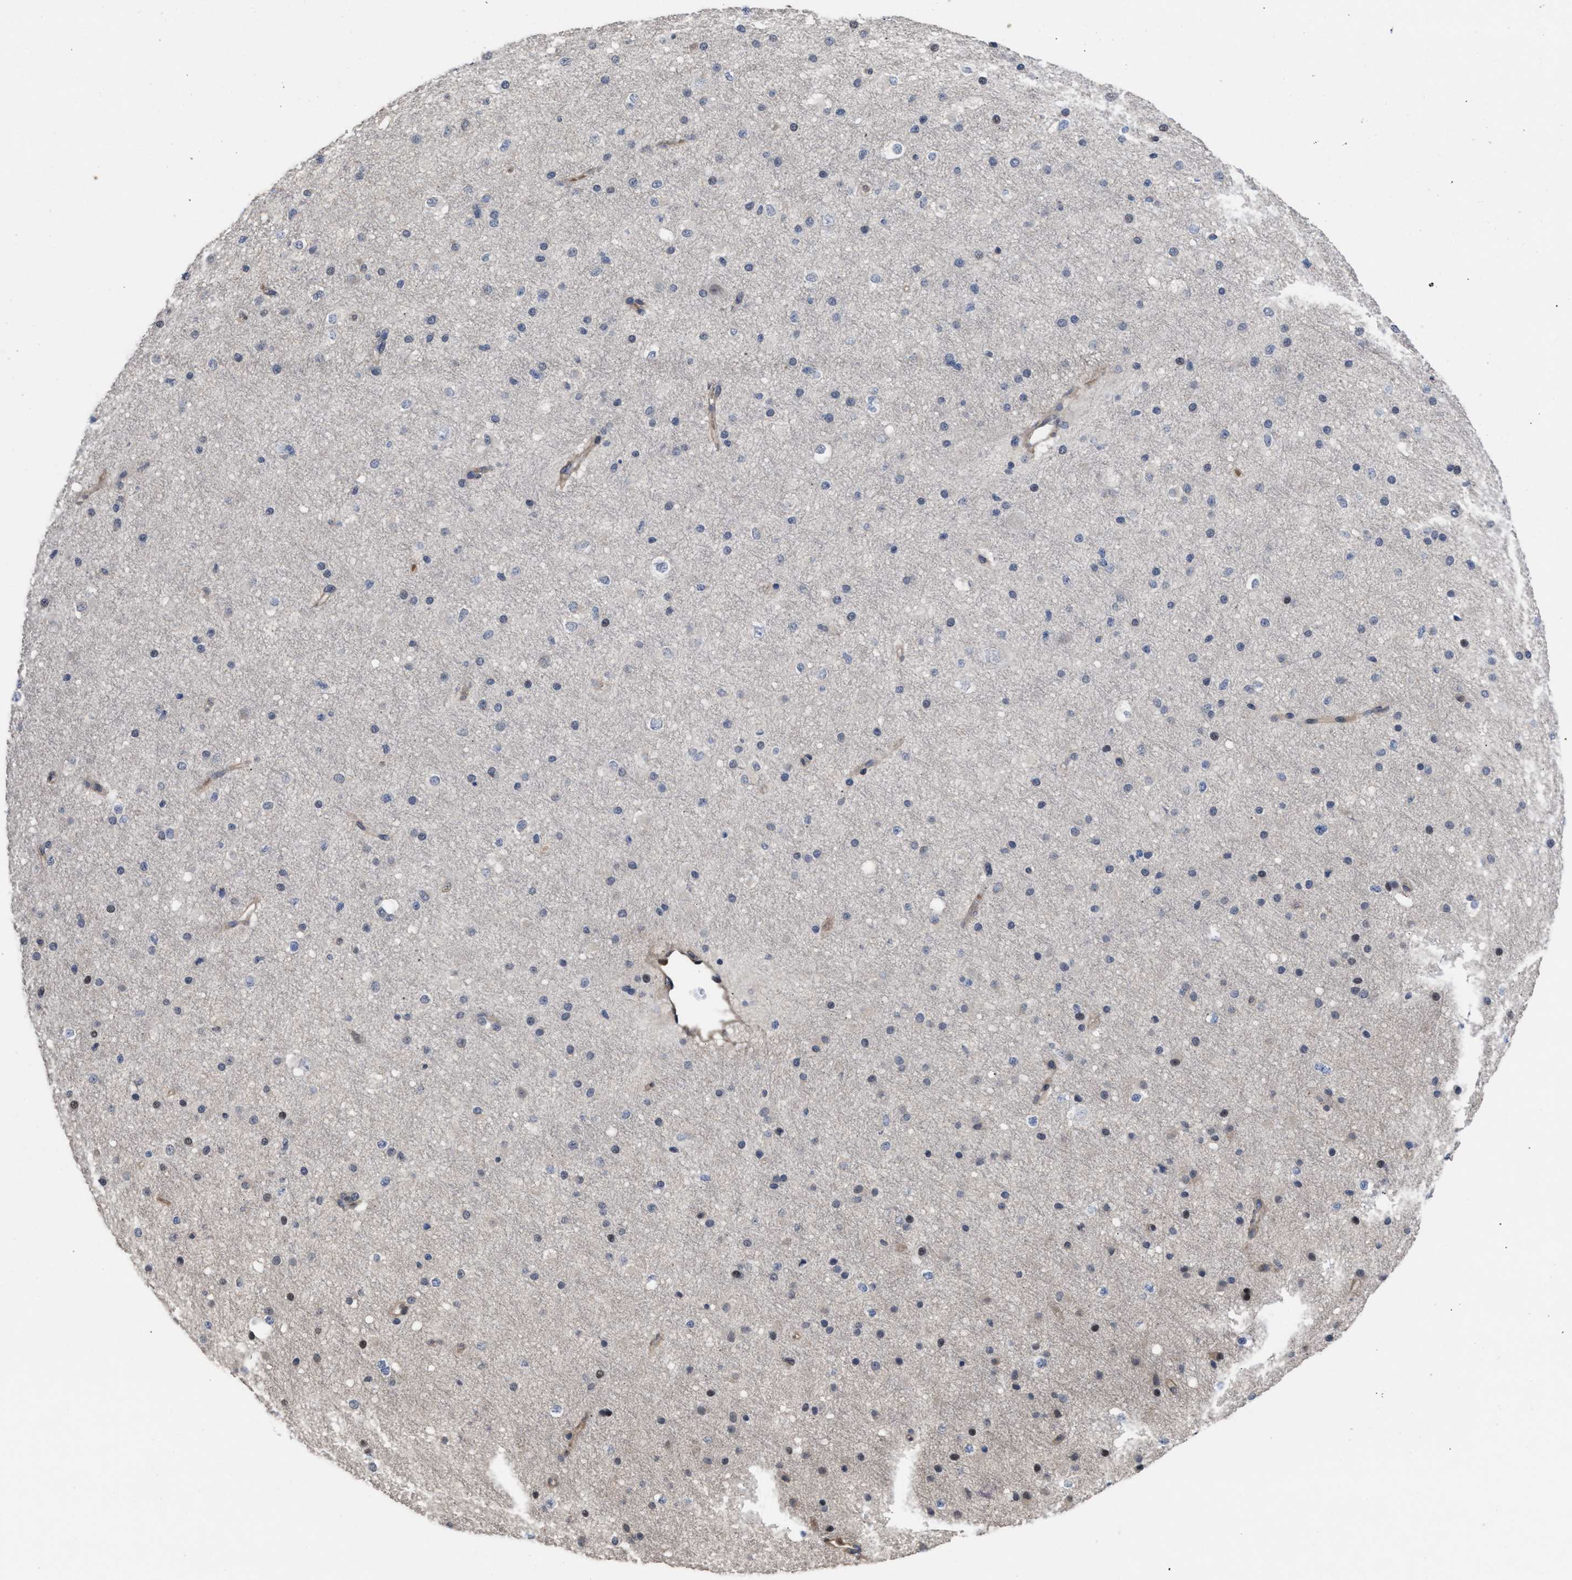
{"staining": {"intensity": "negative", "quantity": "none", "location": "none"}, "tissue": "cerebral cortex", "cell_type": "Endothelial cells", "image_type": "normal", "snomed": [{"axis": "morphology", "description": "Normal tissue, NOS"}, {"axis": "morphology", "description": "Developmental malformation"}, {"axis": "topography", "description": "Cerebral cortex"}], "caption": "Immunohistochemistry (IHC) photomicrograph of unremarkable cerebral cortex: cerebral cortex stained with DAB (3,3'-diaminobenzidine) shows no significant protein positivity in endothelial cells.", "gene": "PTPRE", "patient": {"sex": "female", "age": 30}}